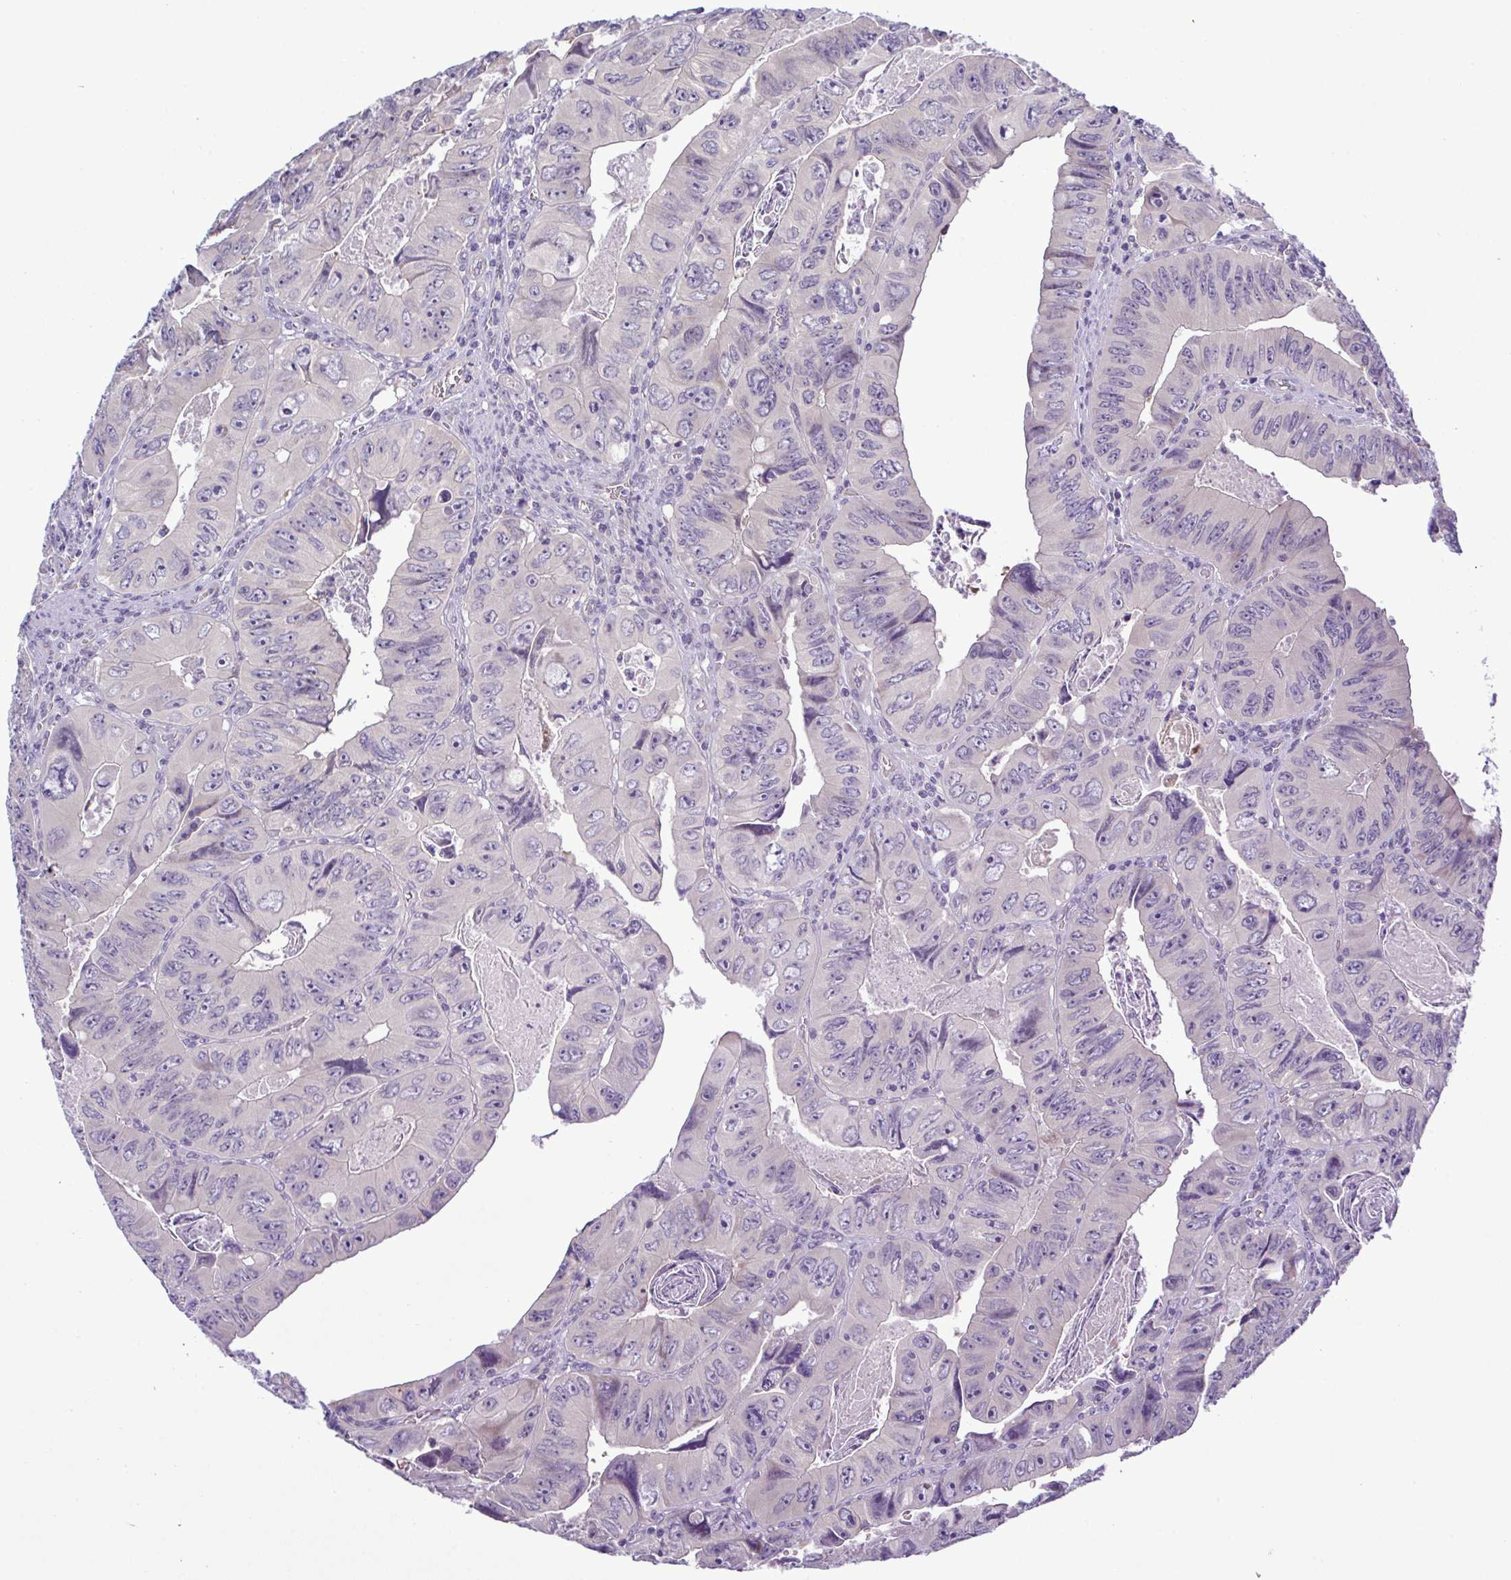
{"staining": {"intensity": "negative", "quantity": "none", "location": "none"}, "tissue": "colorectal cancer", "cell_type": "Tumor cells", "image_type": "cancer", "snomed": [{"axis": "morphology", "description": "Adenocarcinoma, NOS"}, {"axis": "topography", "description": "Colon"}], "caption": "Immunohistochemistry histopathology image of human colorectal cancer (adenocarcinoma) stained for a protein (brown), which exhibits no positivity in tumor cells.", "gene": "SYNPO2L", "patient": {"sex": "female", "age": 84}}